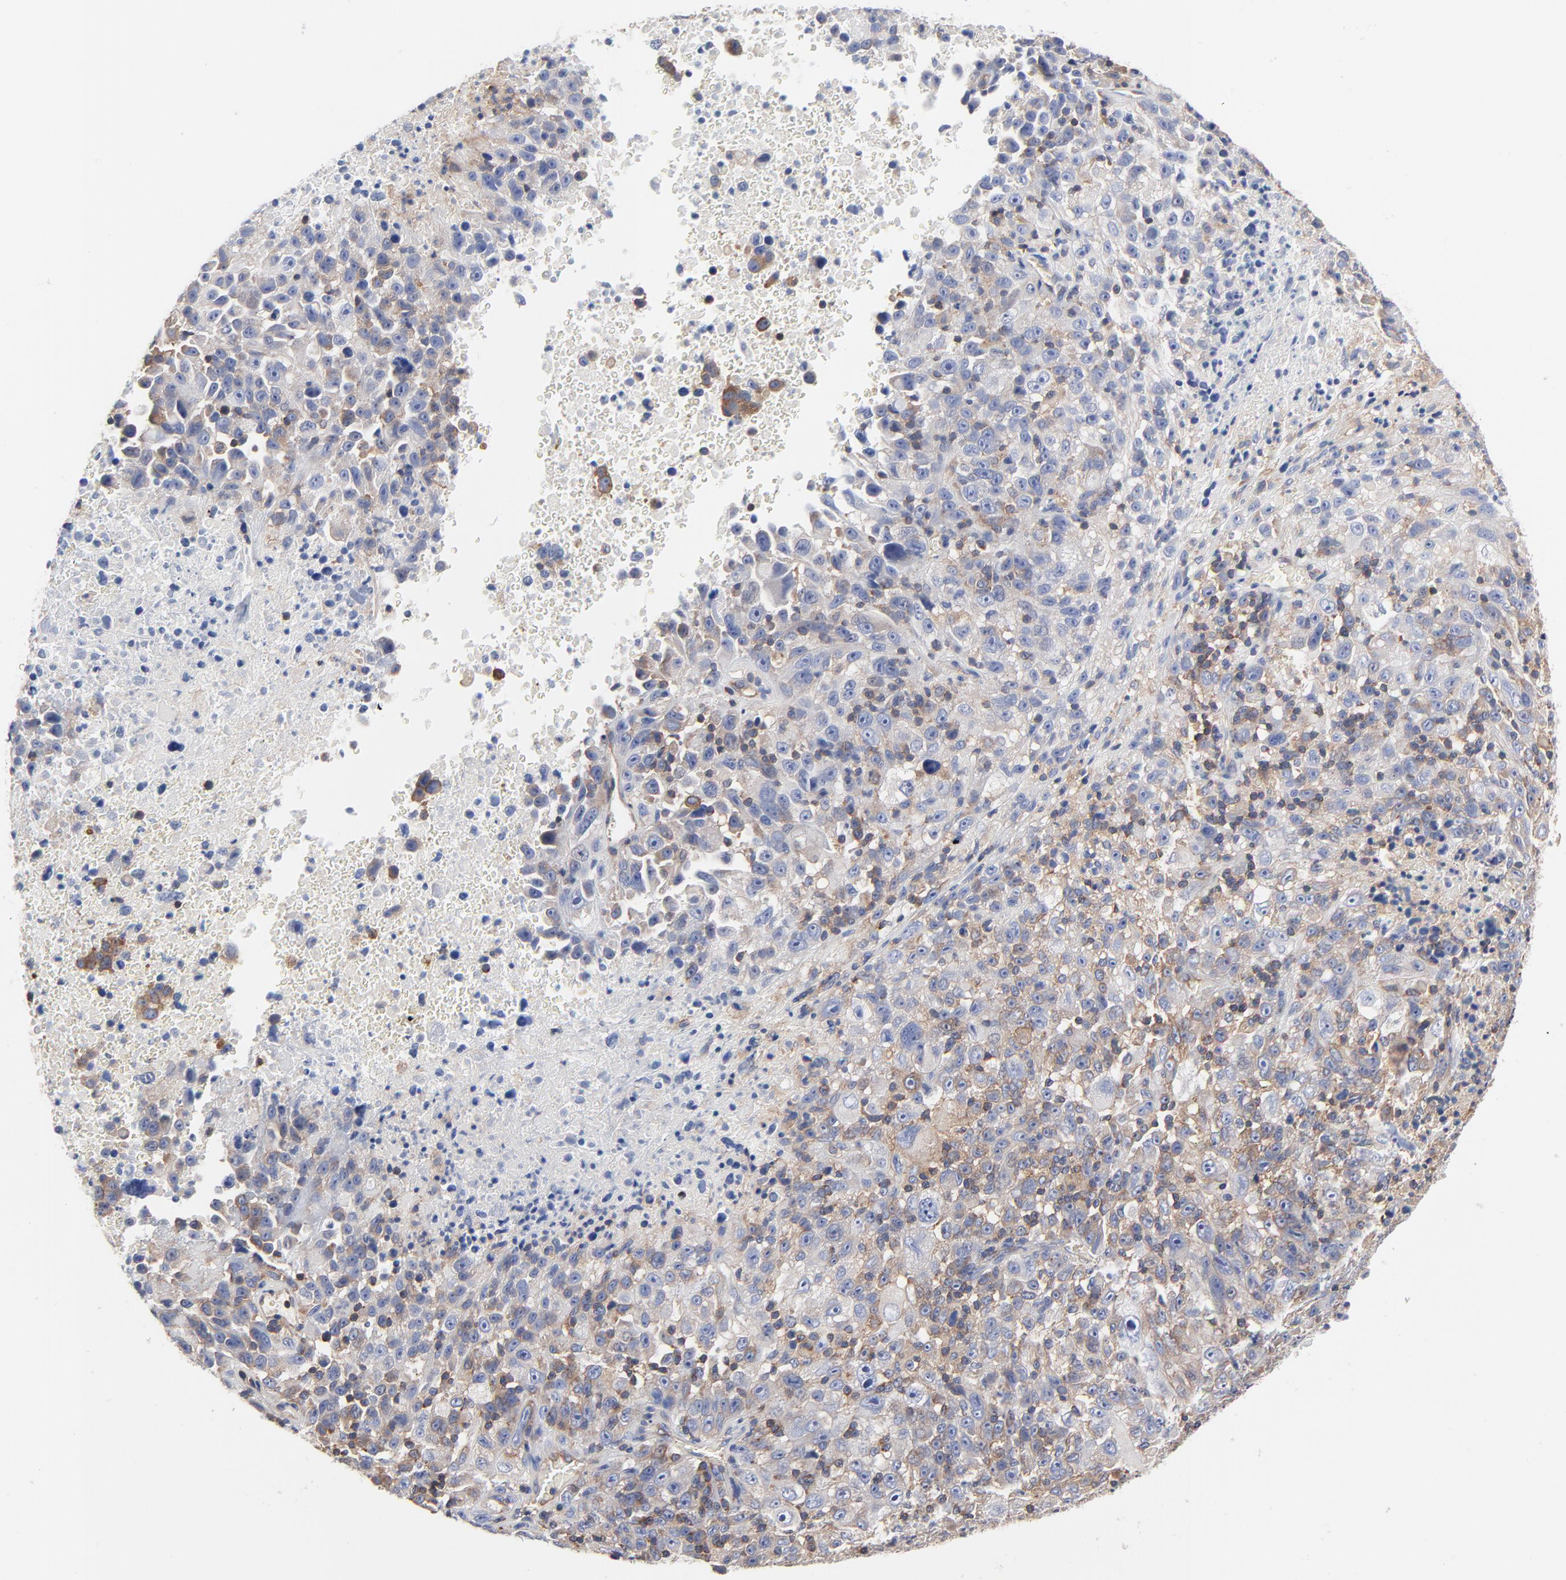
{"staining": {"intensity": "strong", "quantity": ">75%", "location": "cytoplasmic/membranous"}, "tissue": "melanoma", "cell_type": "Tumor cells", "image_type": "cancer", "snomed": [{"axis": "morphology", "description": "Malignant melanoma, Metastatic site"}, {"axis": "topography", "description": "Cerebral cortex"}], "caption": "The photomicrograph reveals staining of melanoma, revealing strong cytoplasmic/membranous protein positivity (brown color) within tumor cells.", "gene": "CD2AP", "patient": {"sex": "female", "age": 52}}